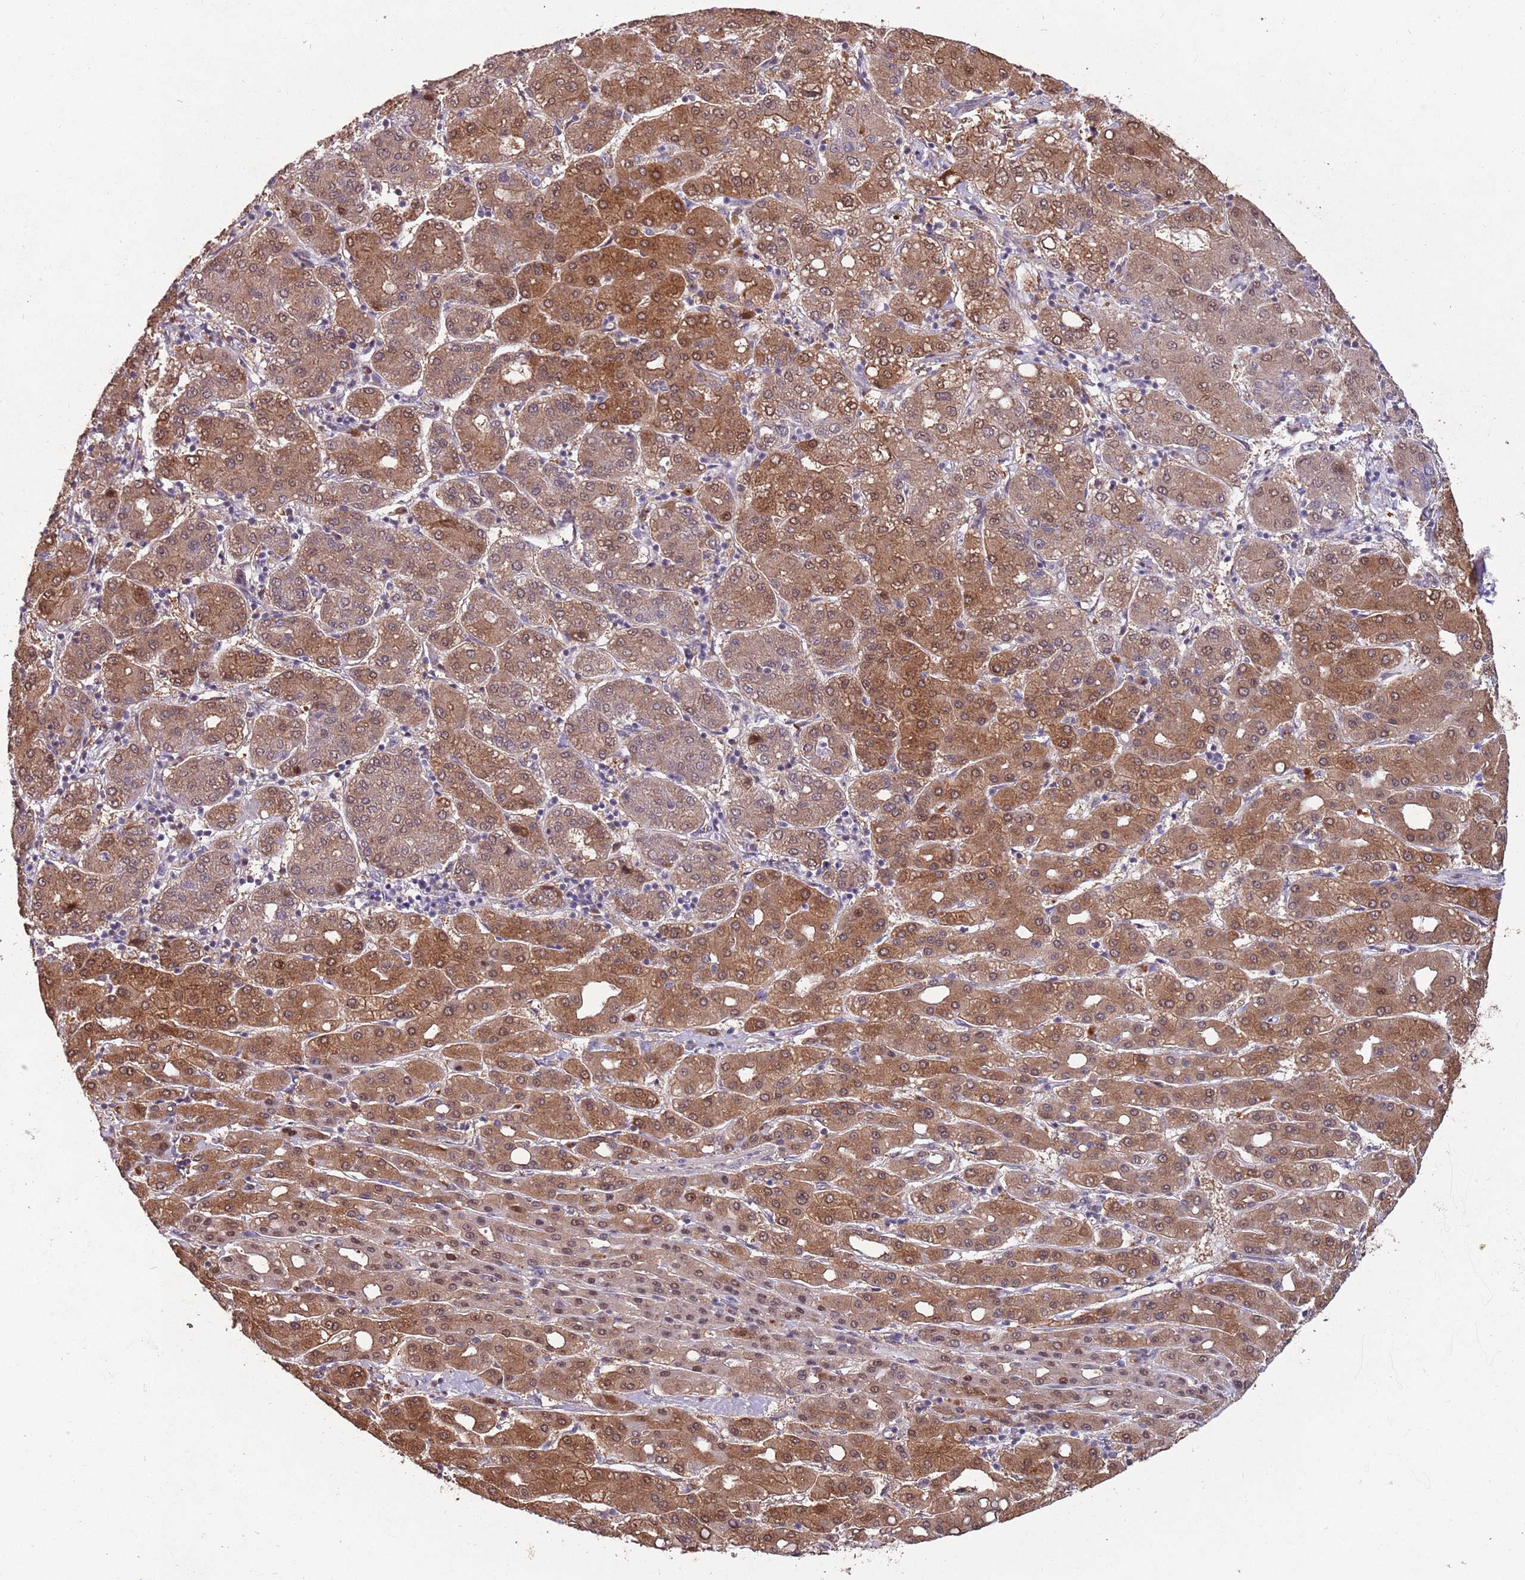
{"staining": {"intensity": "moderate", "quantity": ">75%", "location": "cytoplasmic/membranous,nuclear"}, "tissue": "liver cancer", "cell_type": "Tumor cells", "image_type": "cancer", "snomed": [{"axis": "morphology", "description": "Carcinoma, Hepatocellular, NOS"}, {"axis": "topography", "description": "Liver"}], "caption": "Hepatocellular carcinoma (liver) was stained to show a protein in brown. There is medium levels of moderate cytoplasmic/membranous and nuclear expression in approximately >75% of tumor cells. (DAB (3,3'-diaminobenzidine) = brown stain, brightfield microscopy at high magnification).", "gene": "ZNF639", "patient": {"sex": "male", "age": 65}}